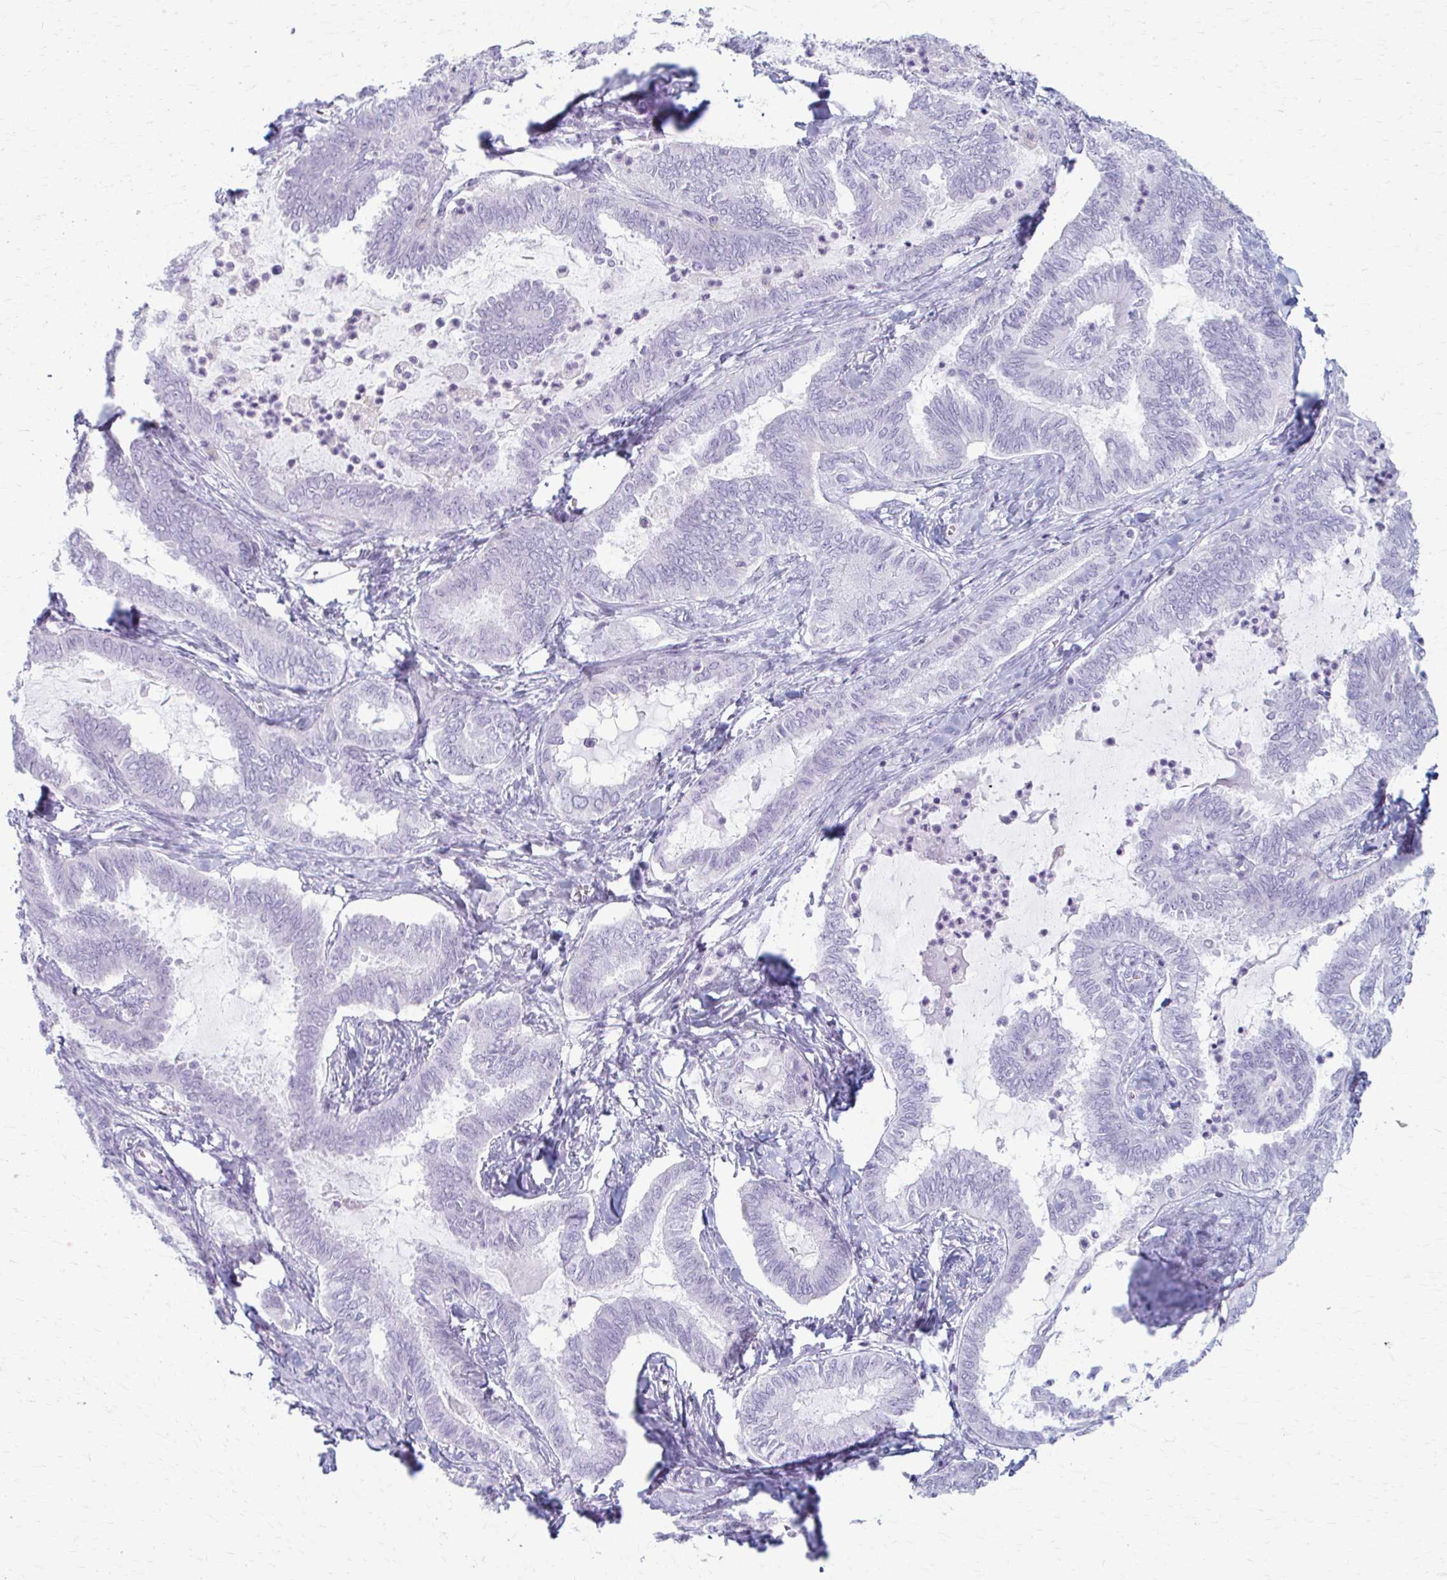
{"staining": {"intensity": "negative", "quantity": "none", "location": "none"}, "tissue": "ovarian cancer", "cell_type": "Tumor cells", "image_type": "cancer", "snomed": [{"axis": "morphology", "description": "Carcinoma, endometroid"}, {"axis": "topography", "description": "Ovary"}], "caption": "Immunohistochemistry (IHC) of human ovarian endometroid carcinoma displays no positivity in tumor cells.", "gene": "LDLRAP1", "patient": {"sex": "female", "age": 70}}